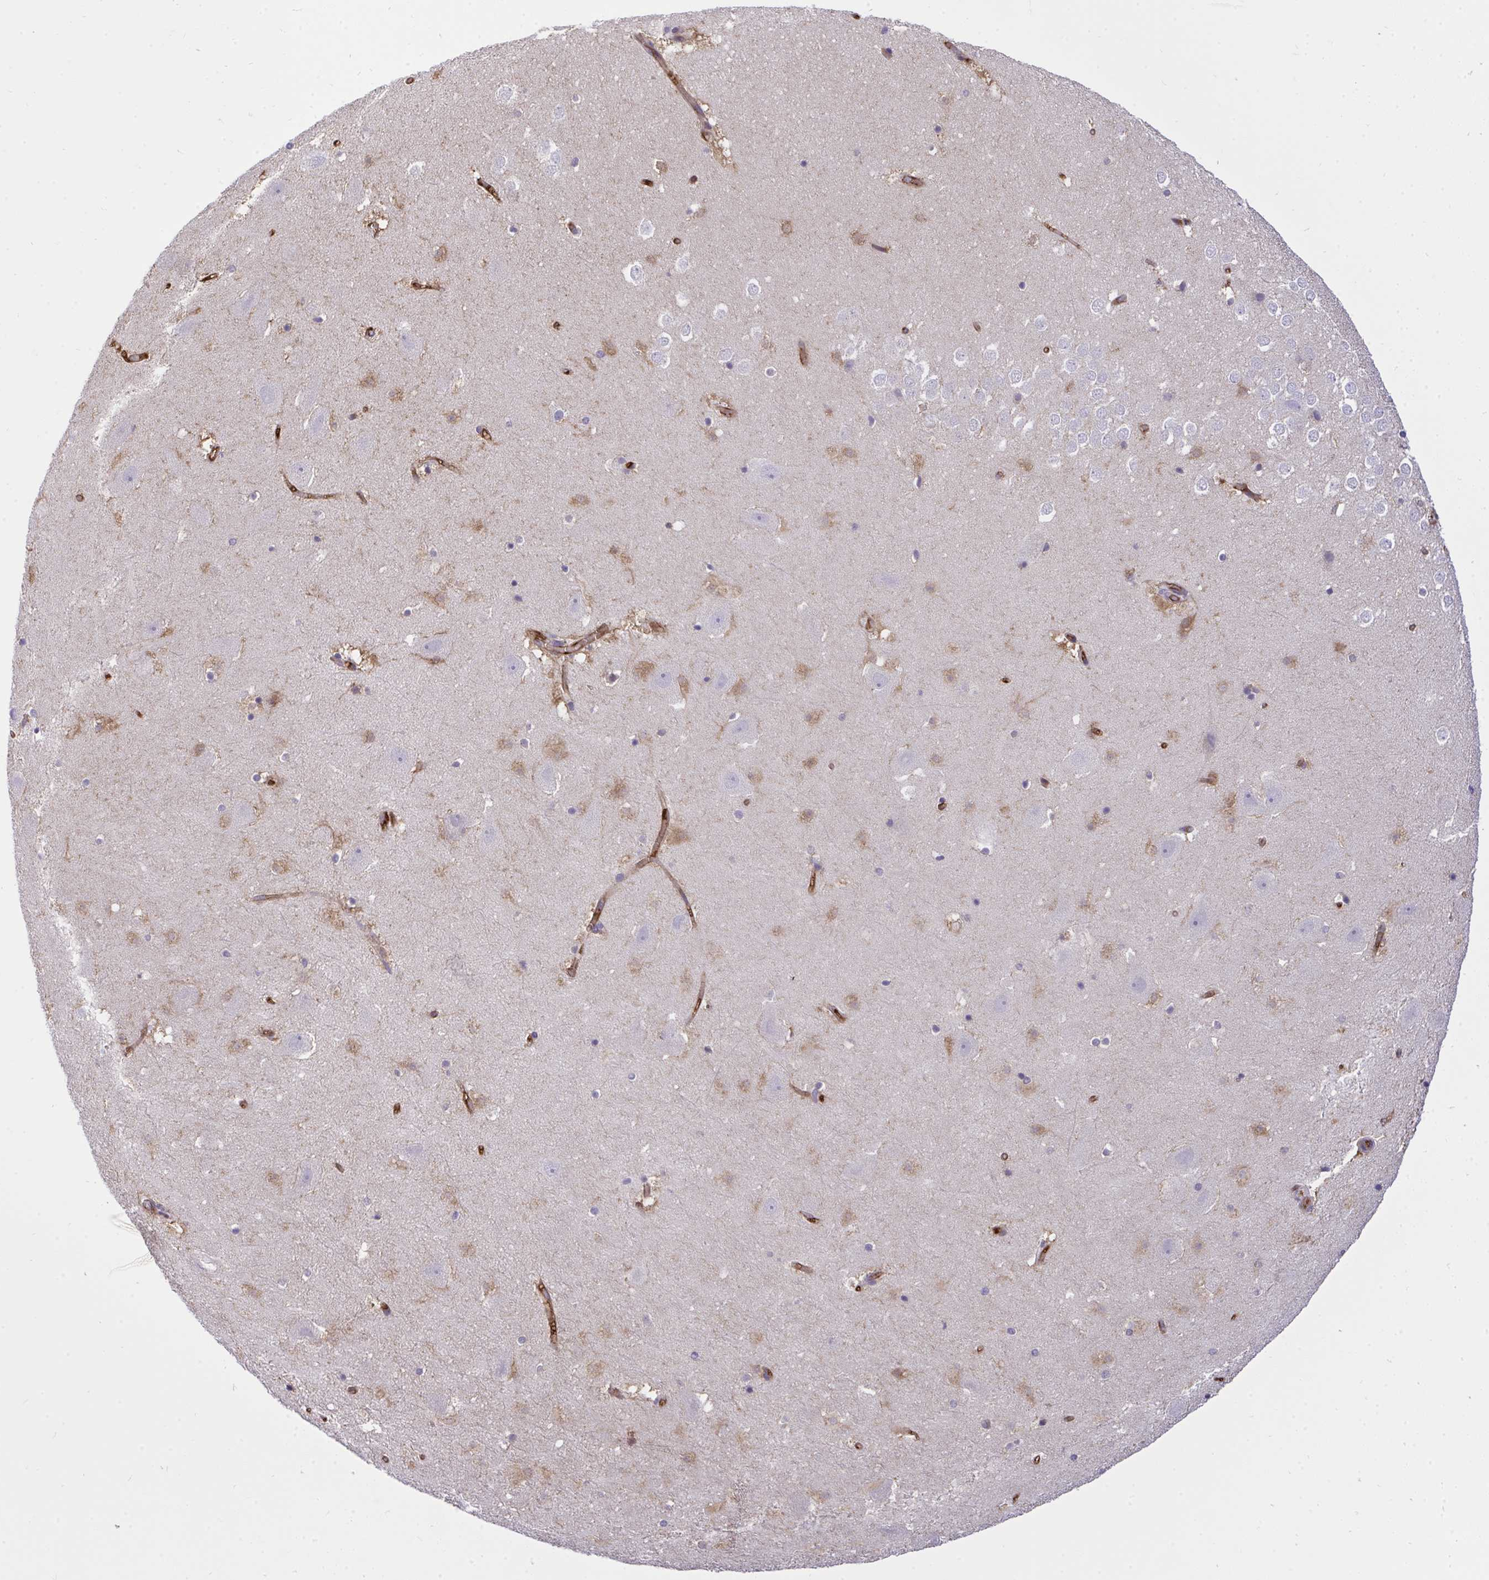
{"staining": {"intensity": "moderate", "quantity": "<25%", "location": "cytoplasmic/membranous"}, "tissue": "hippocampus", "cell_type": "Glial cells", "image_type": "normal", "snomed": [{"axis": "morphology", "description": "Normal tissue, NOS"}, {"axis": "topography", "description": "Hippocampus"}], "caption": "The immunohistochemical stain labels moderate cytoplasmic/membranous positivity in glial cells of benign hippocampus.", "gene": "C19orf54", "patient": {"sex": "female", "age": 42}}